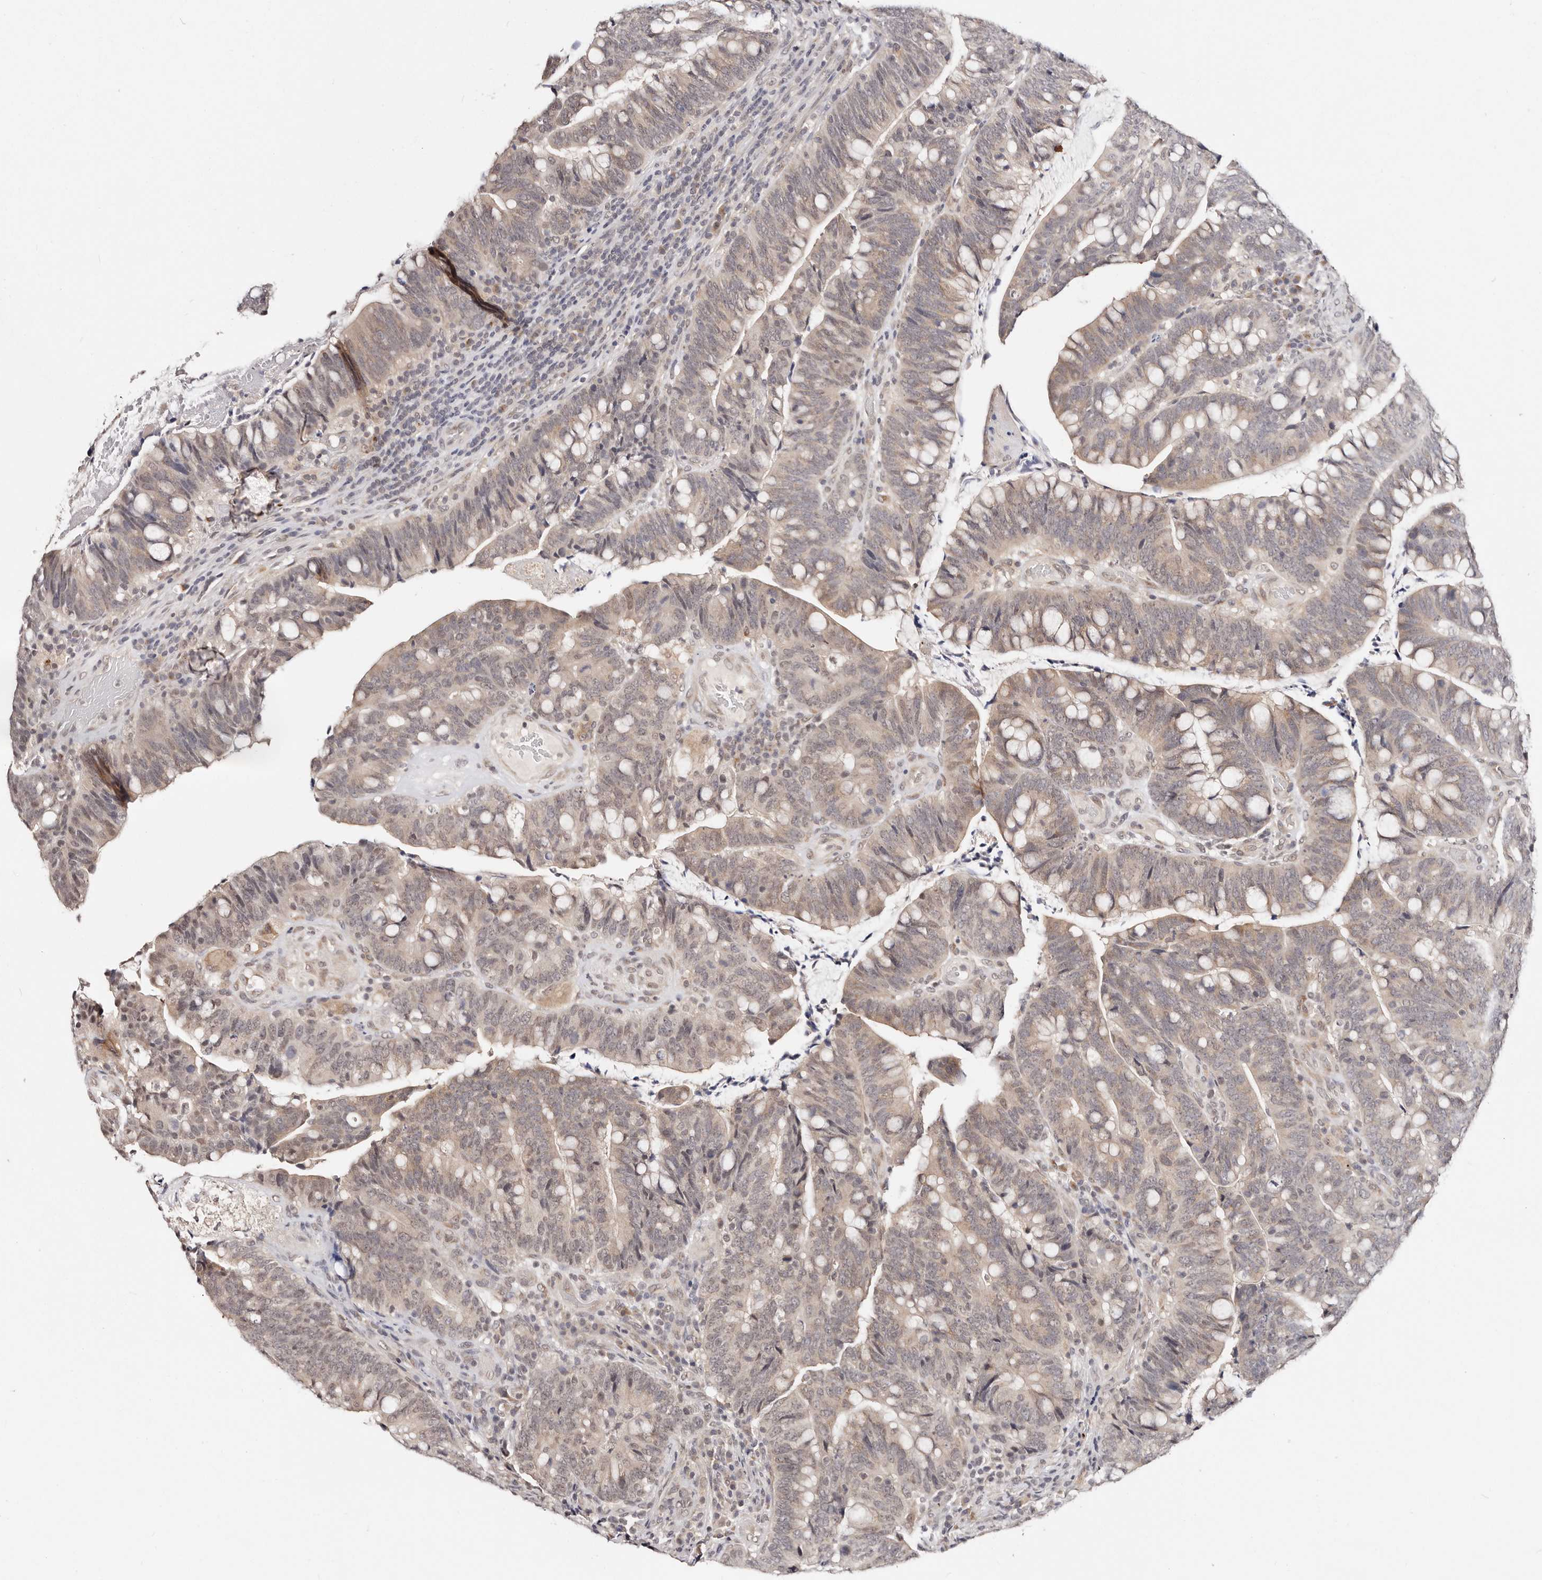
{"staining": {"intensity": "moderate", "quantity": "<25%", "location": "nuclear"}, "tissue": "colorectal cancer", "cell_type": "Tumor cells", "image_type": "cancer", "snomed": [{"axis": "morphology", "description": "Adenocarcinoma, NOS"}, {"axis": "topography", "description": "Colon"}], "caption": "A micrograph showing moderate nuclear expression in approximately <25% of tumor cells in adenocarcinoma (colorectal), as visualized by brown immunohistochemical staining.", "gene": "VIPAS39", "patient": {"sex": "female", "age": 66}}